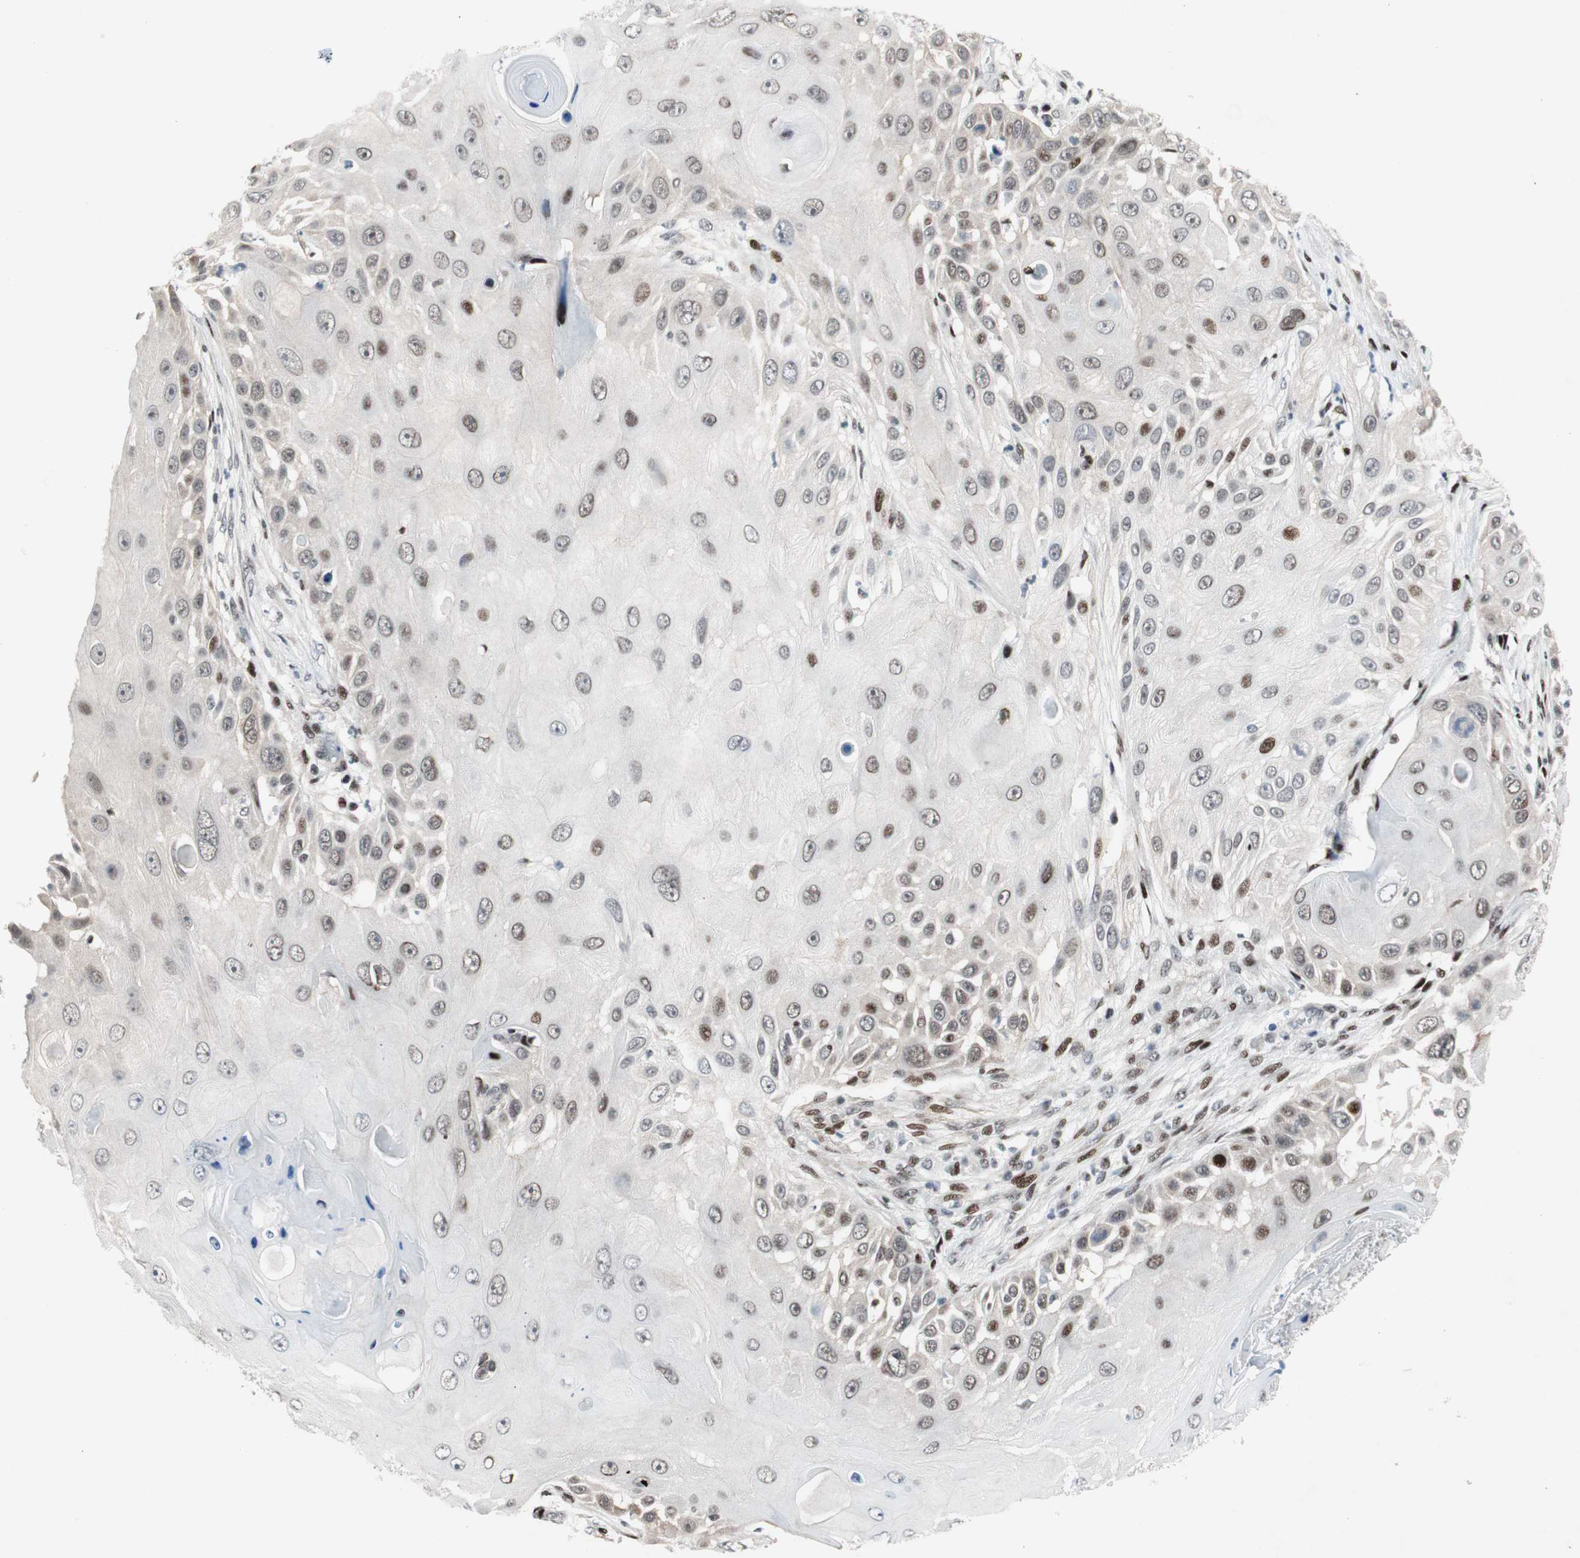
{"staining": {"intensity": "moderate", "quantity": "<25%", "location": "nuclear"}, "tissue": "skin cancer", "cell_type": "Tumor cells", "image_type": "cancer", "snomed": [{"axis": "morphology", "description": "Squamous cell carcinoma, NOS"}, {"axis": "topography", "description": "Skin"}], "caption": "Moderate nuclear staining for a protein is identified in about <25% of tumor cells of squamous cell carcinoma (skin) using immunohistochemistry.", "gene": "FBXO44", "patient": {"sex": "female", "age": 44}}